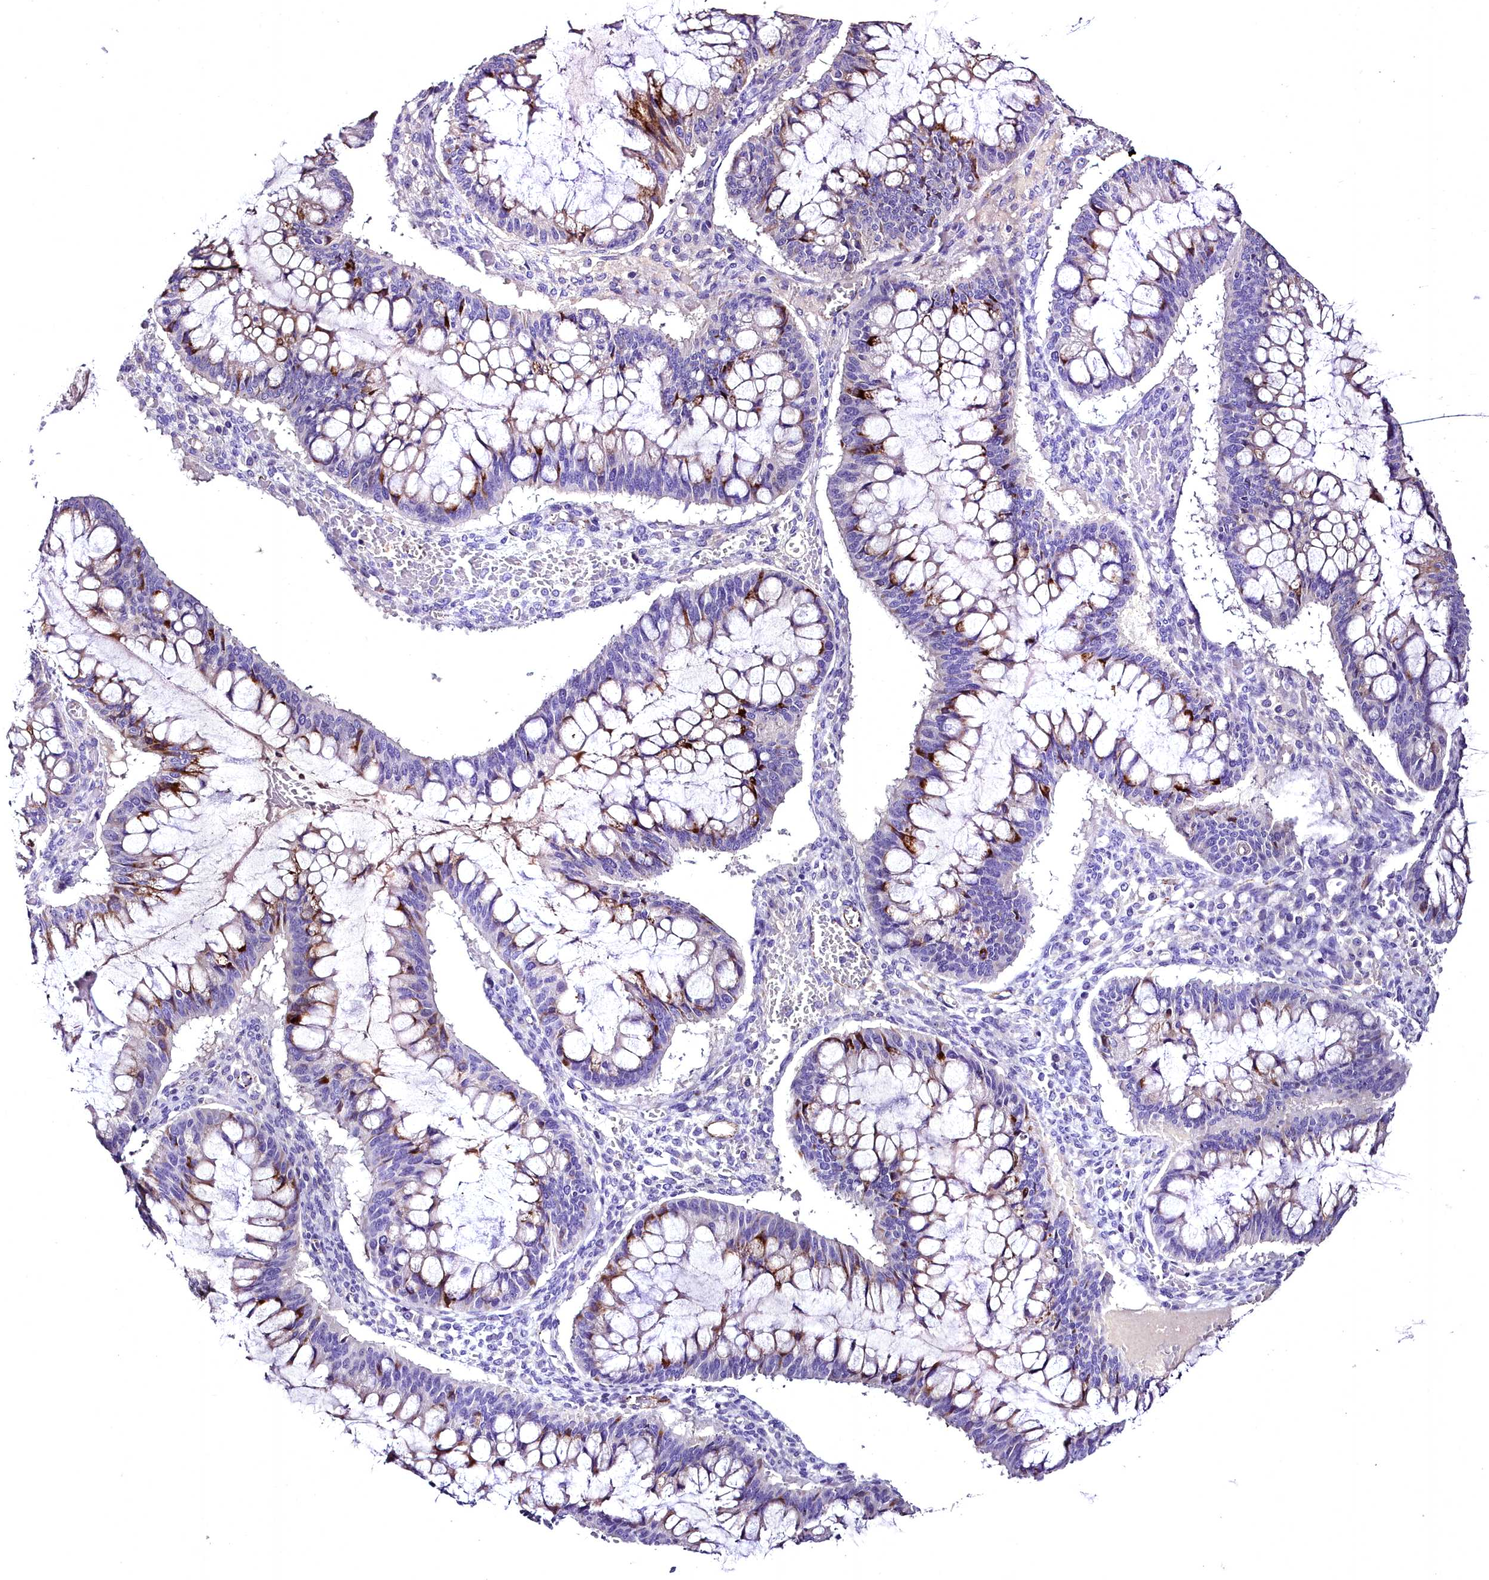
{"staining": {"intensity": "strong", "quantity": "<25%", "location": "cytoplasmic/membranous"}, "tissue": "ovarian cancer", "cell_type": "Tumor cells", "image_type": "cancer", "snomed": [{"axis": "morphology", "description": "Cystadenocarcinoma, mucinous, NOS"}, {"axis": "topography", "description": "Ovary"}], "caption": "A brown stain labels strong cytoplasmic/membranous positivity of a protein in human ovarian cancer (mucinous cystadenocarcinoma) tumor cells.", "gene": "MS4A18", "patient": {"sex": "female", "age": 73}}